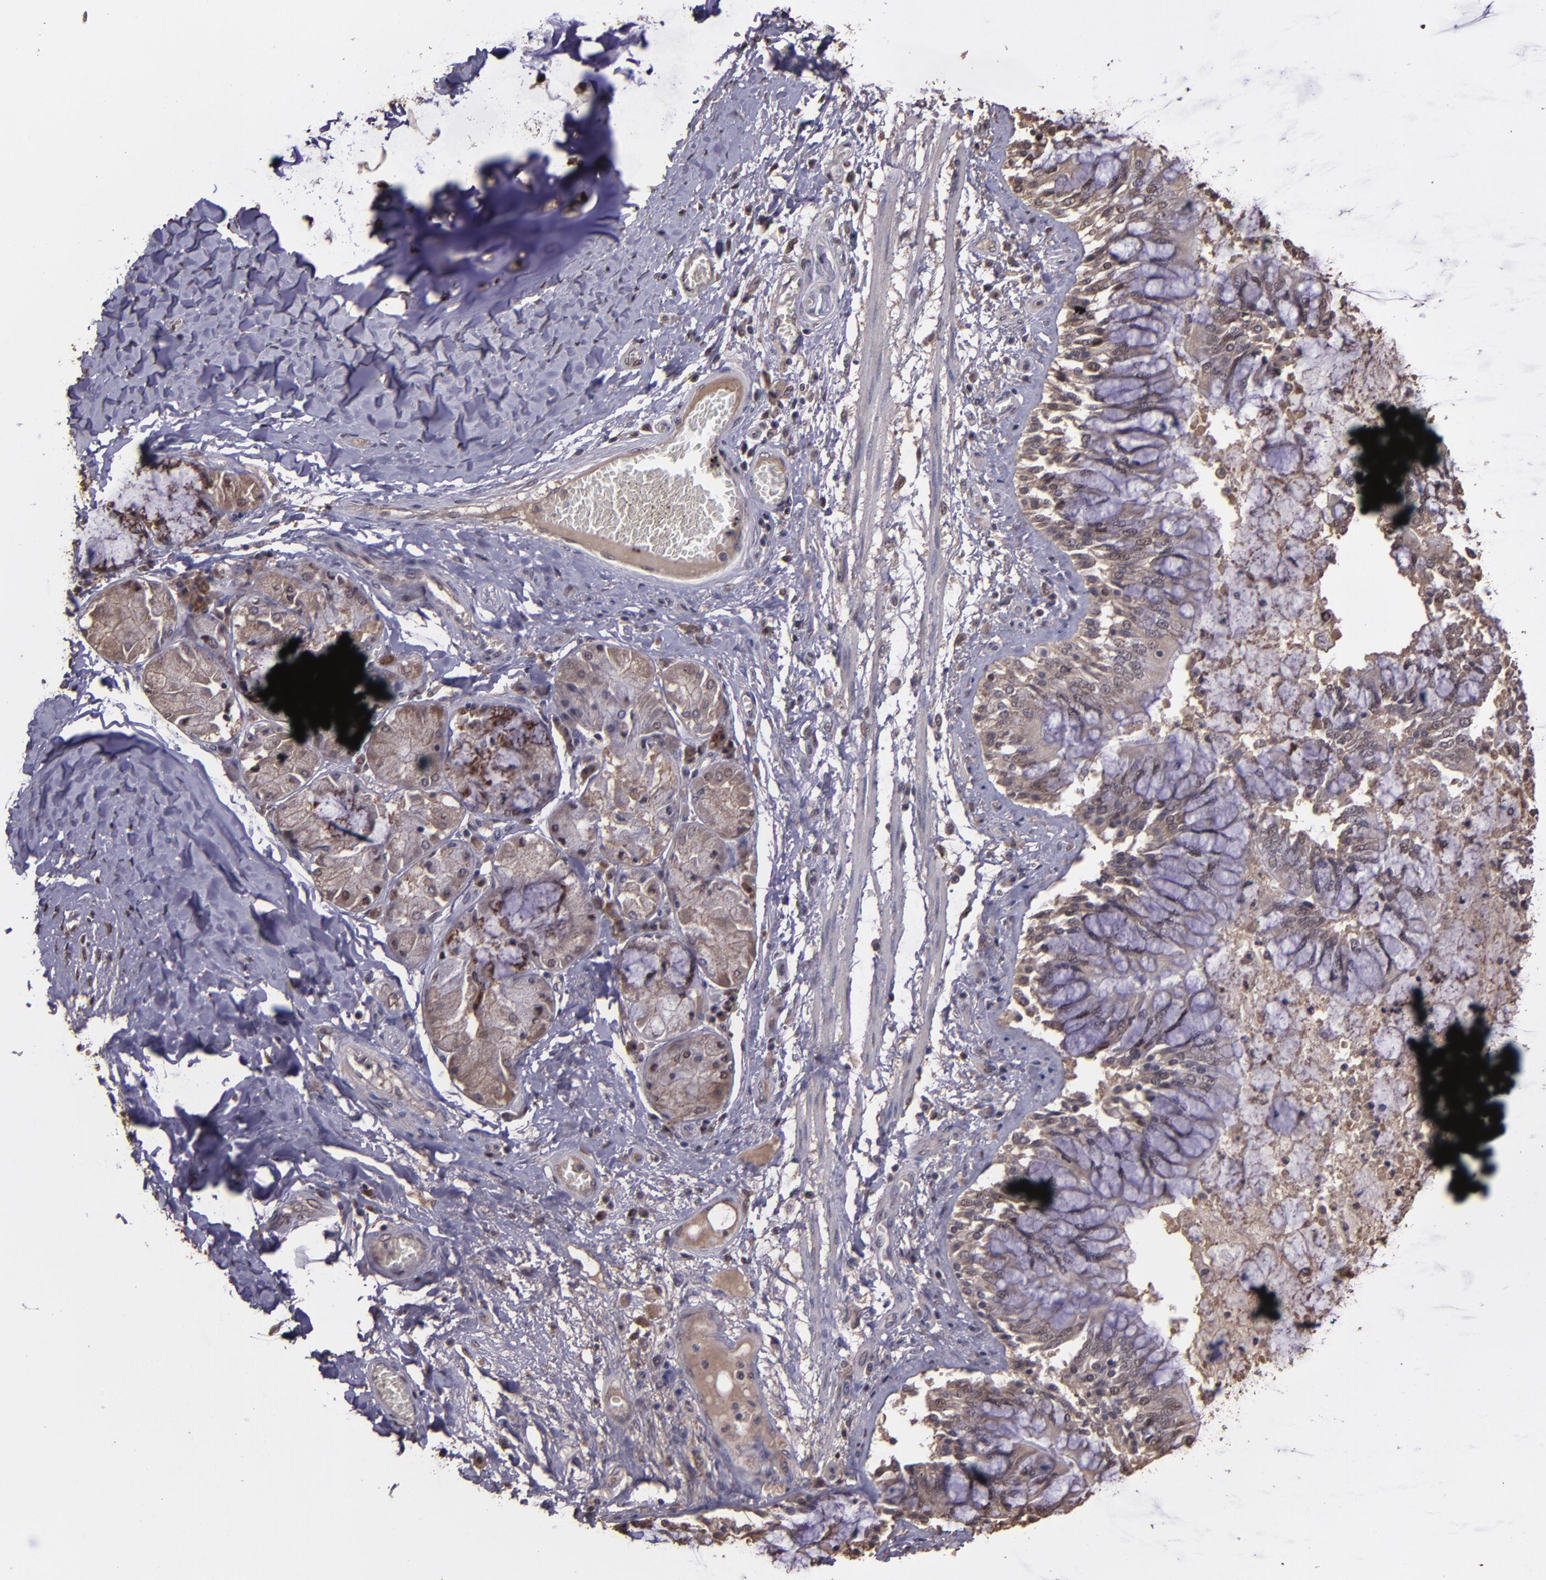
{"staining": {"intensity": "moderate", "quantity": "25%-75%", "location": "cytoplasmic/membranous,nuclear"}, "tissue": "bronchus", "cell_type": "Respiratory epithelial cells", "image_type": "normal", "snomed": [{"axis": "morphology", "description": "Normal tissue, NOS"}, {"axis": "topography", "description": "Cartilage tissue"}, {"axis": "topography", "description": "Bronchus"}, {"axis": "topography", "description": "Lung"}], "caption": "An immunohistochemistry (IHC) micrograph of normal tissue is shown. Protein staining in brown labels moderate cytoplasmic/membranous,nuclear positivity in bronchus within respiratory epithelial cells. (Stains: DAB in brown, nuclei in blue, Microscopy: brightfield microscopy at high magnification).", "gene": "SERPINF2", "patient": {"sex": "female", "age": 49}}